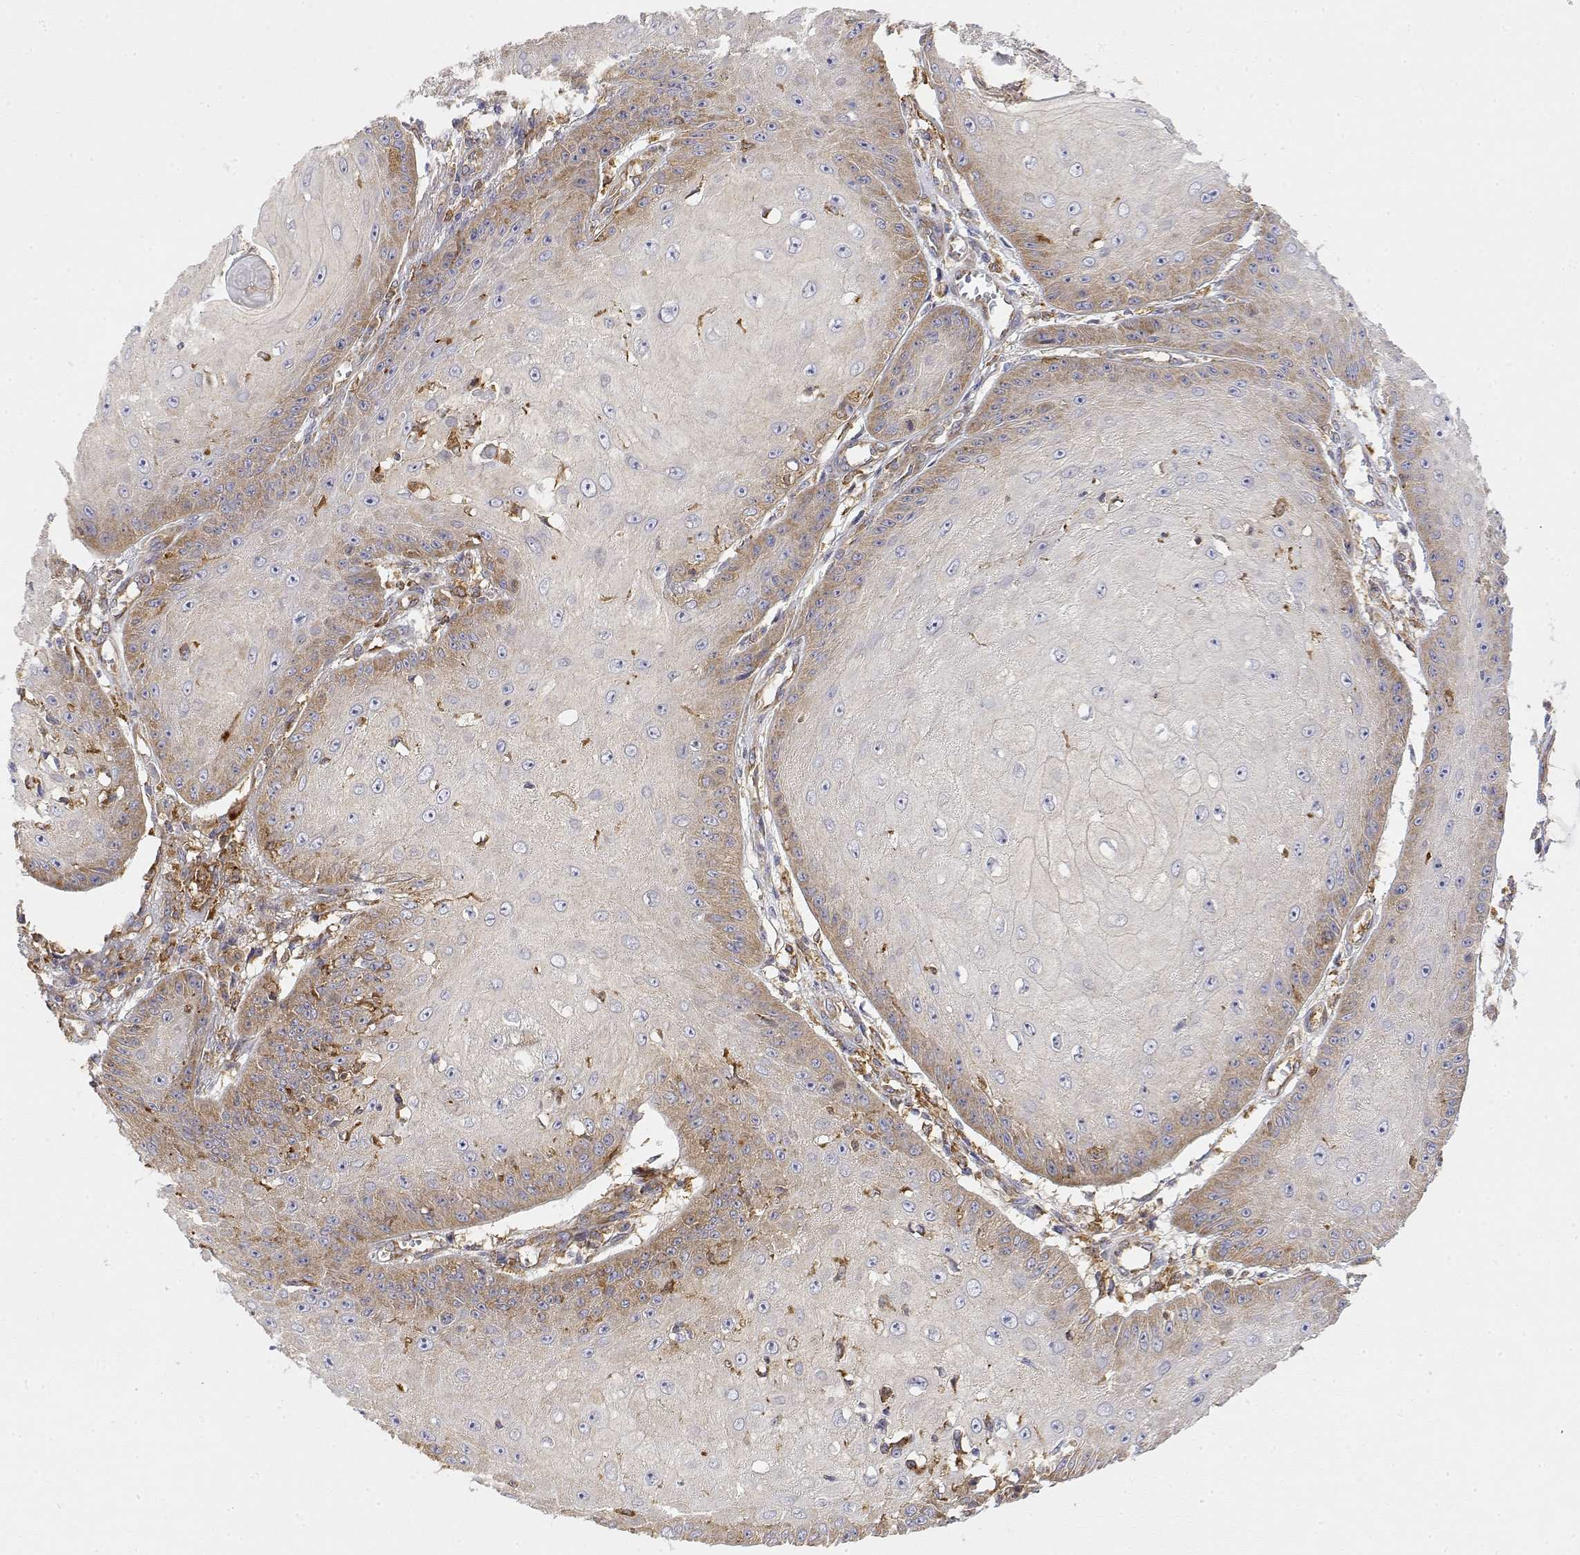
{"staining": {"intensity": "weak", "quantity": "25%-75%", "location": "cytoplasmic/membranous"}, "tissue": "skin cancer", "cell_type": "Tumor cells", "image_type": "cancer", "snomed": [{"axis": "morphology", "description": "Squamous cell carcinoma, NOS"}, {"axis": "topography", "description": "Skin"}], "caption": "Skin squamous cell carcinoma was stained to show a protein in brown. There is low levels of weak cytoplasmic/membranous staining in about 25%-75% of tumor cells. Immunohistochemistry (ihc) stains the protein in brown and the nuclei are stained blue.", "gene": "PACSIN2", "patient": {"sex": "male", "age": 70}}